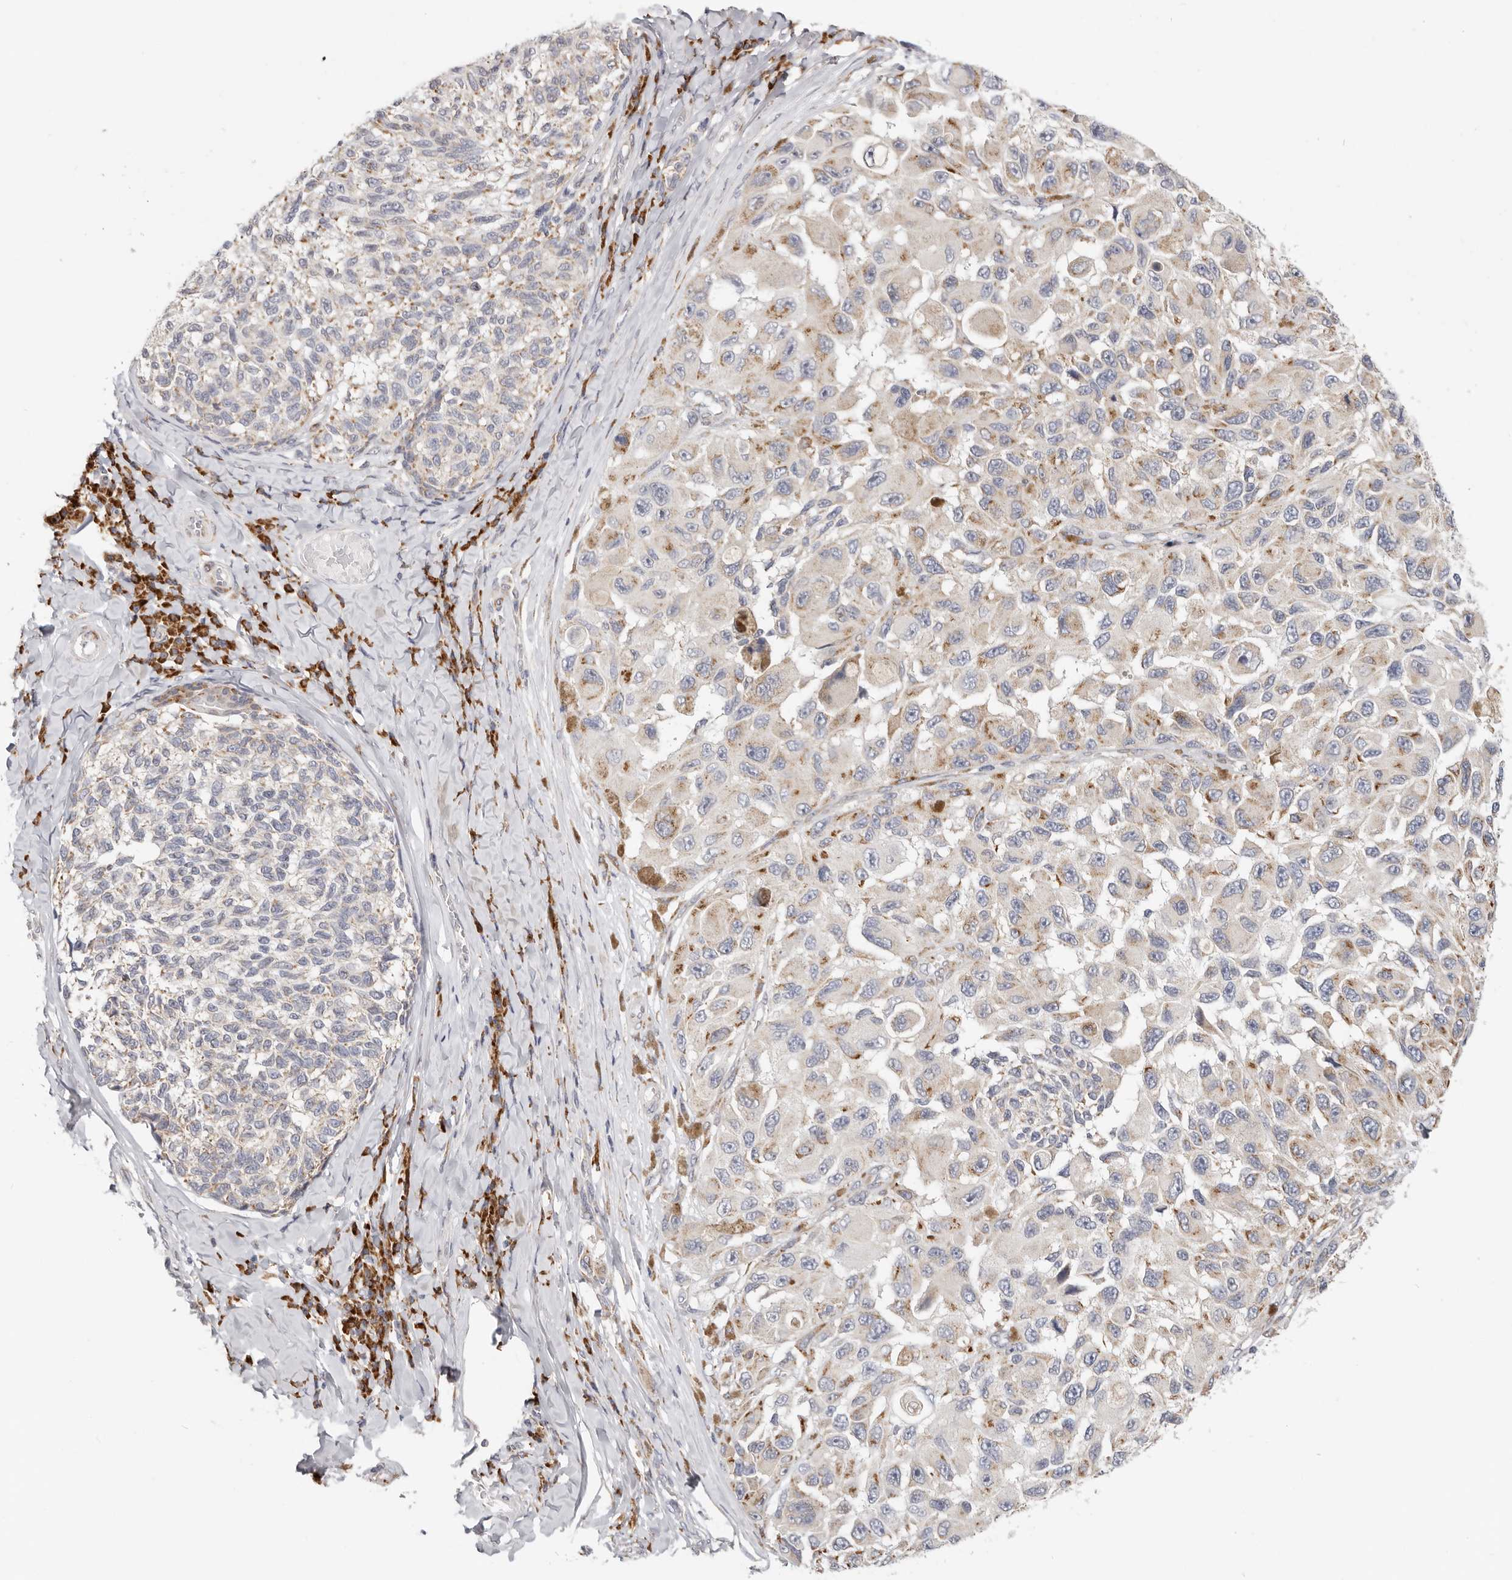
{"staining": {"intensity": "weak", "quantity": "25%-75%", "location": "cytoplasmic/membranous"}, "tissue": "melanoma", "cell_type": "Tumor cells", "image_type": "cancer", "snomed": [{"axis": "morphology", "description": "Malignant melanoma, NOS"}, {"axis": "topography", "description": "Skin"}], "caption": "This micrograph displays immunohistochemistry (IHC) staining of human melanoma, with low weak cytoplasmic/membranous staining in about 25%-75% of tumor cells.", "gene": "IL32", "patient": {"sex": "female", "age": 73}}